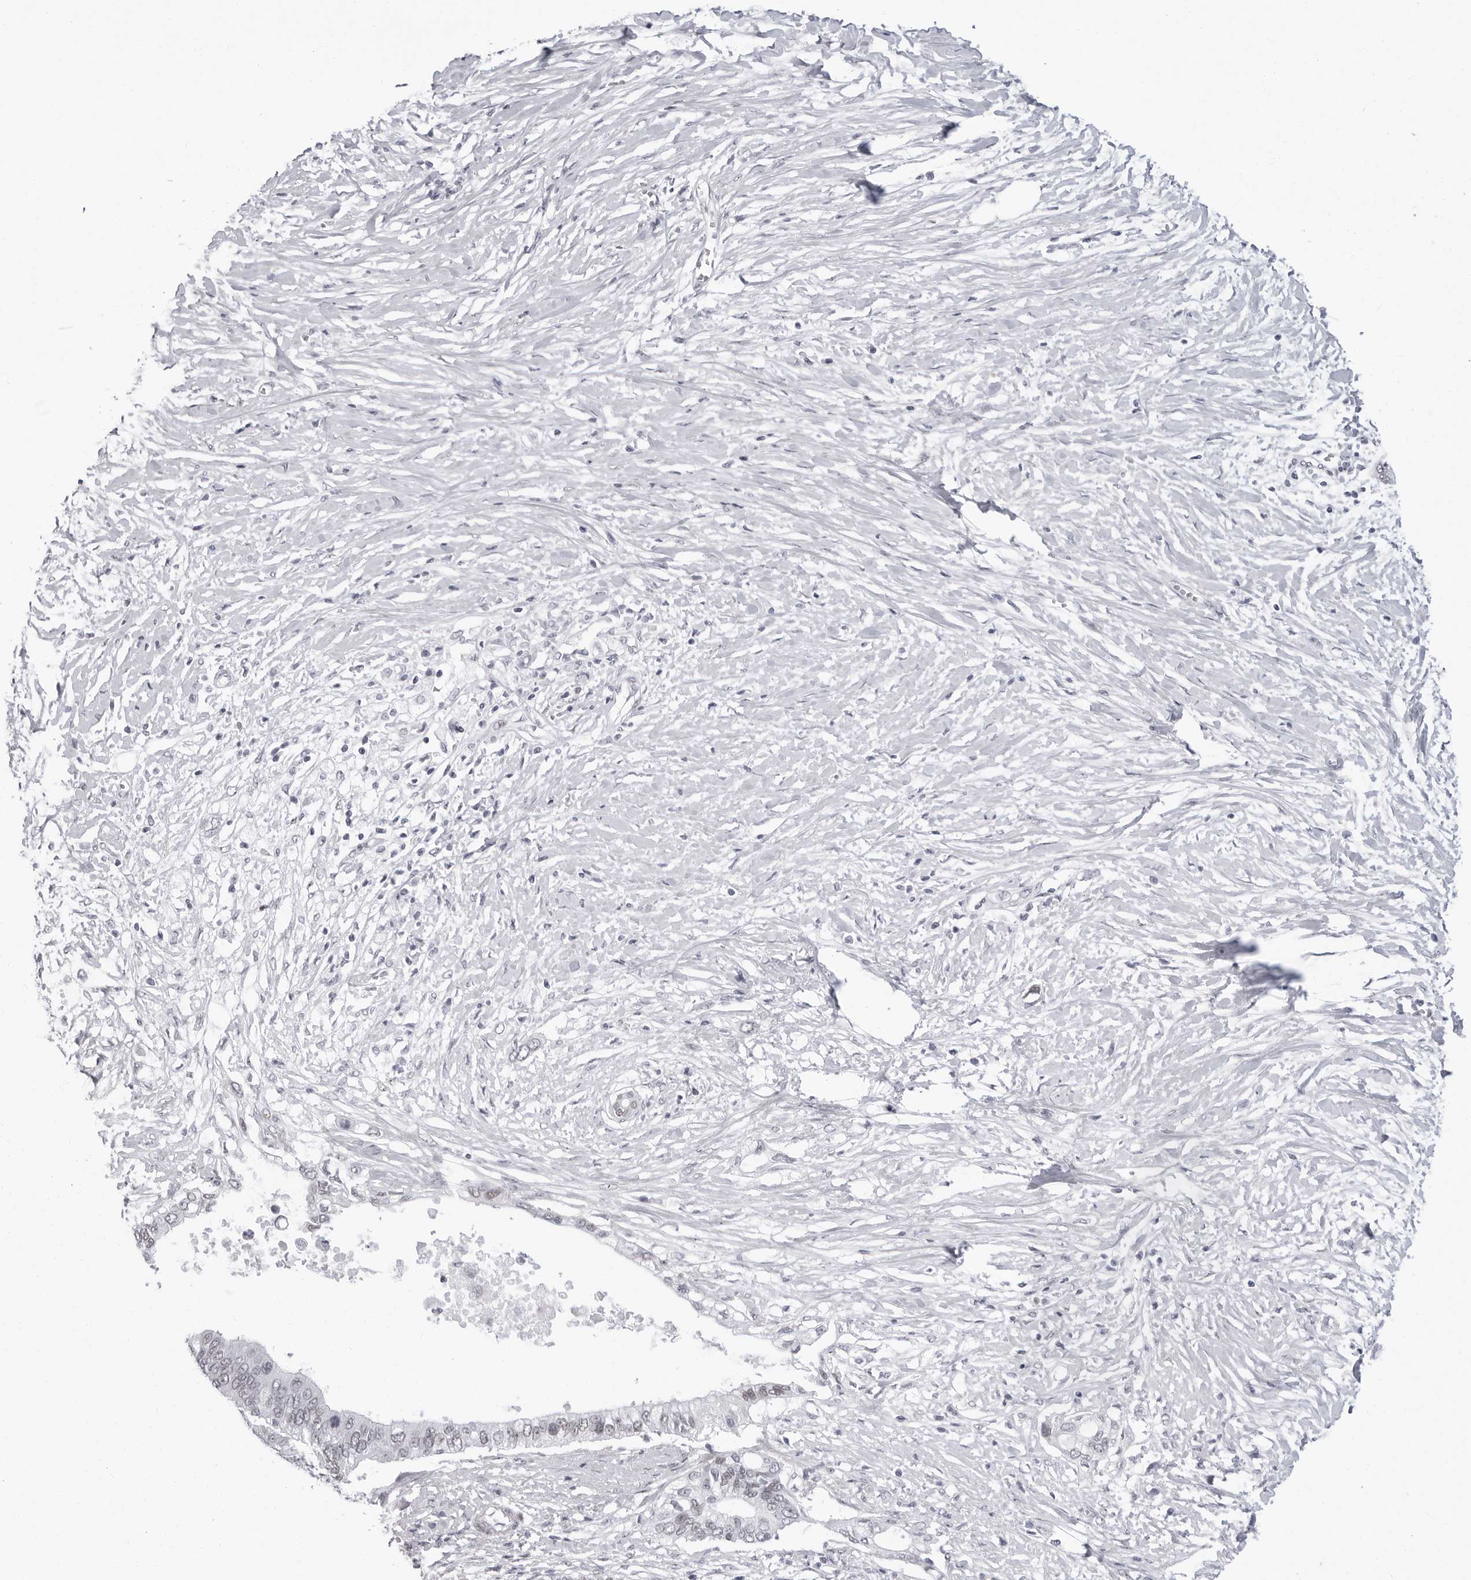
{"staining": {"intensity": "weak", "quantity": "<25%", "location": "nuclear"}, "tissue": "pancreatic cancer", "cell_type": "Tumor cells", "image_type": "cancer", "snomed": [{"axis": "morphology", "description": "Normal tissue, NOS"}, {"axis": "morphology", "description": "Adenocarcinoma, NOS"}, {"axis": "topography", "description": "Pancreas"}, {"axis": "topography", "description": "Peripheral nerve tissue"}], "caption": "Pancreatic adenocarcinoma was stained to show a protein in brown. There is no significant expression in tumor cells.", "gene": "VEZF1", "patient": {"sex": "male", "age": 59}}